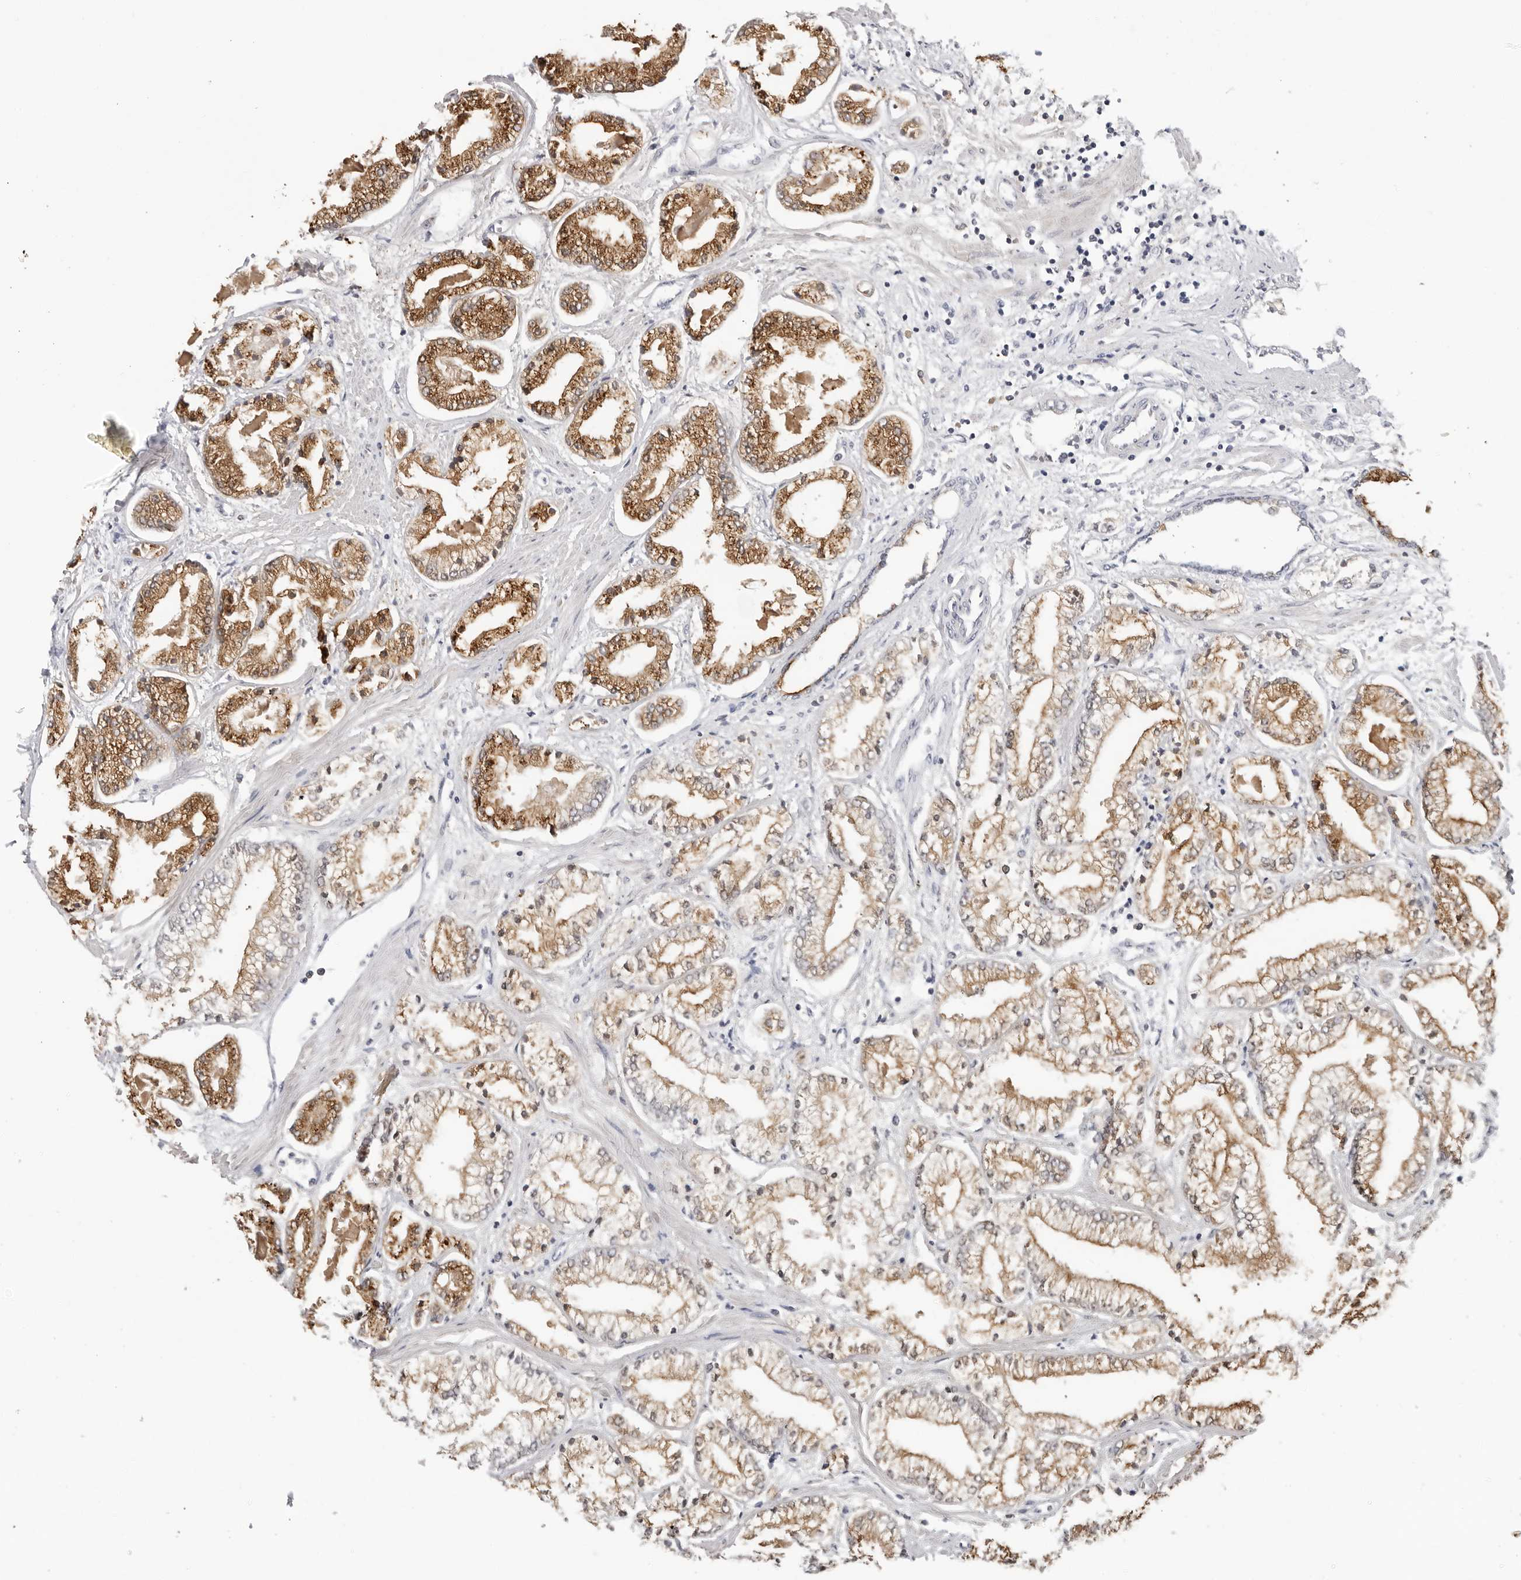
{"staining": {"intensity": "moderate", "quantity": ">75%", "location": "cytoplasmic/membranous"}, "tissue": "prostate cancer", "cell_type": "Tumor cells", "image_type": "cancer", "snomed": [{"axis": "morphology", "description": "Adenocarcinoma, Low grade"}, {"axis": "topography", "description": "Prostate"}], "caption": "About >75% of tumor cells in human adenocarcinoma (low-grade) (prostate) demonstrate moderate cytoplasmic/membranous protein expression as visualized by brown immunohistochemical staining.", "gene": "ZNF502", "patient": {"sex": "male", "age": 52}}